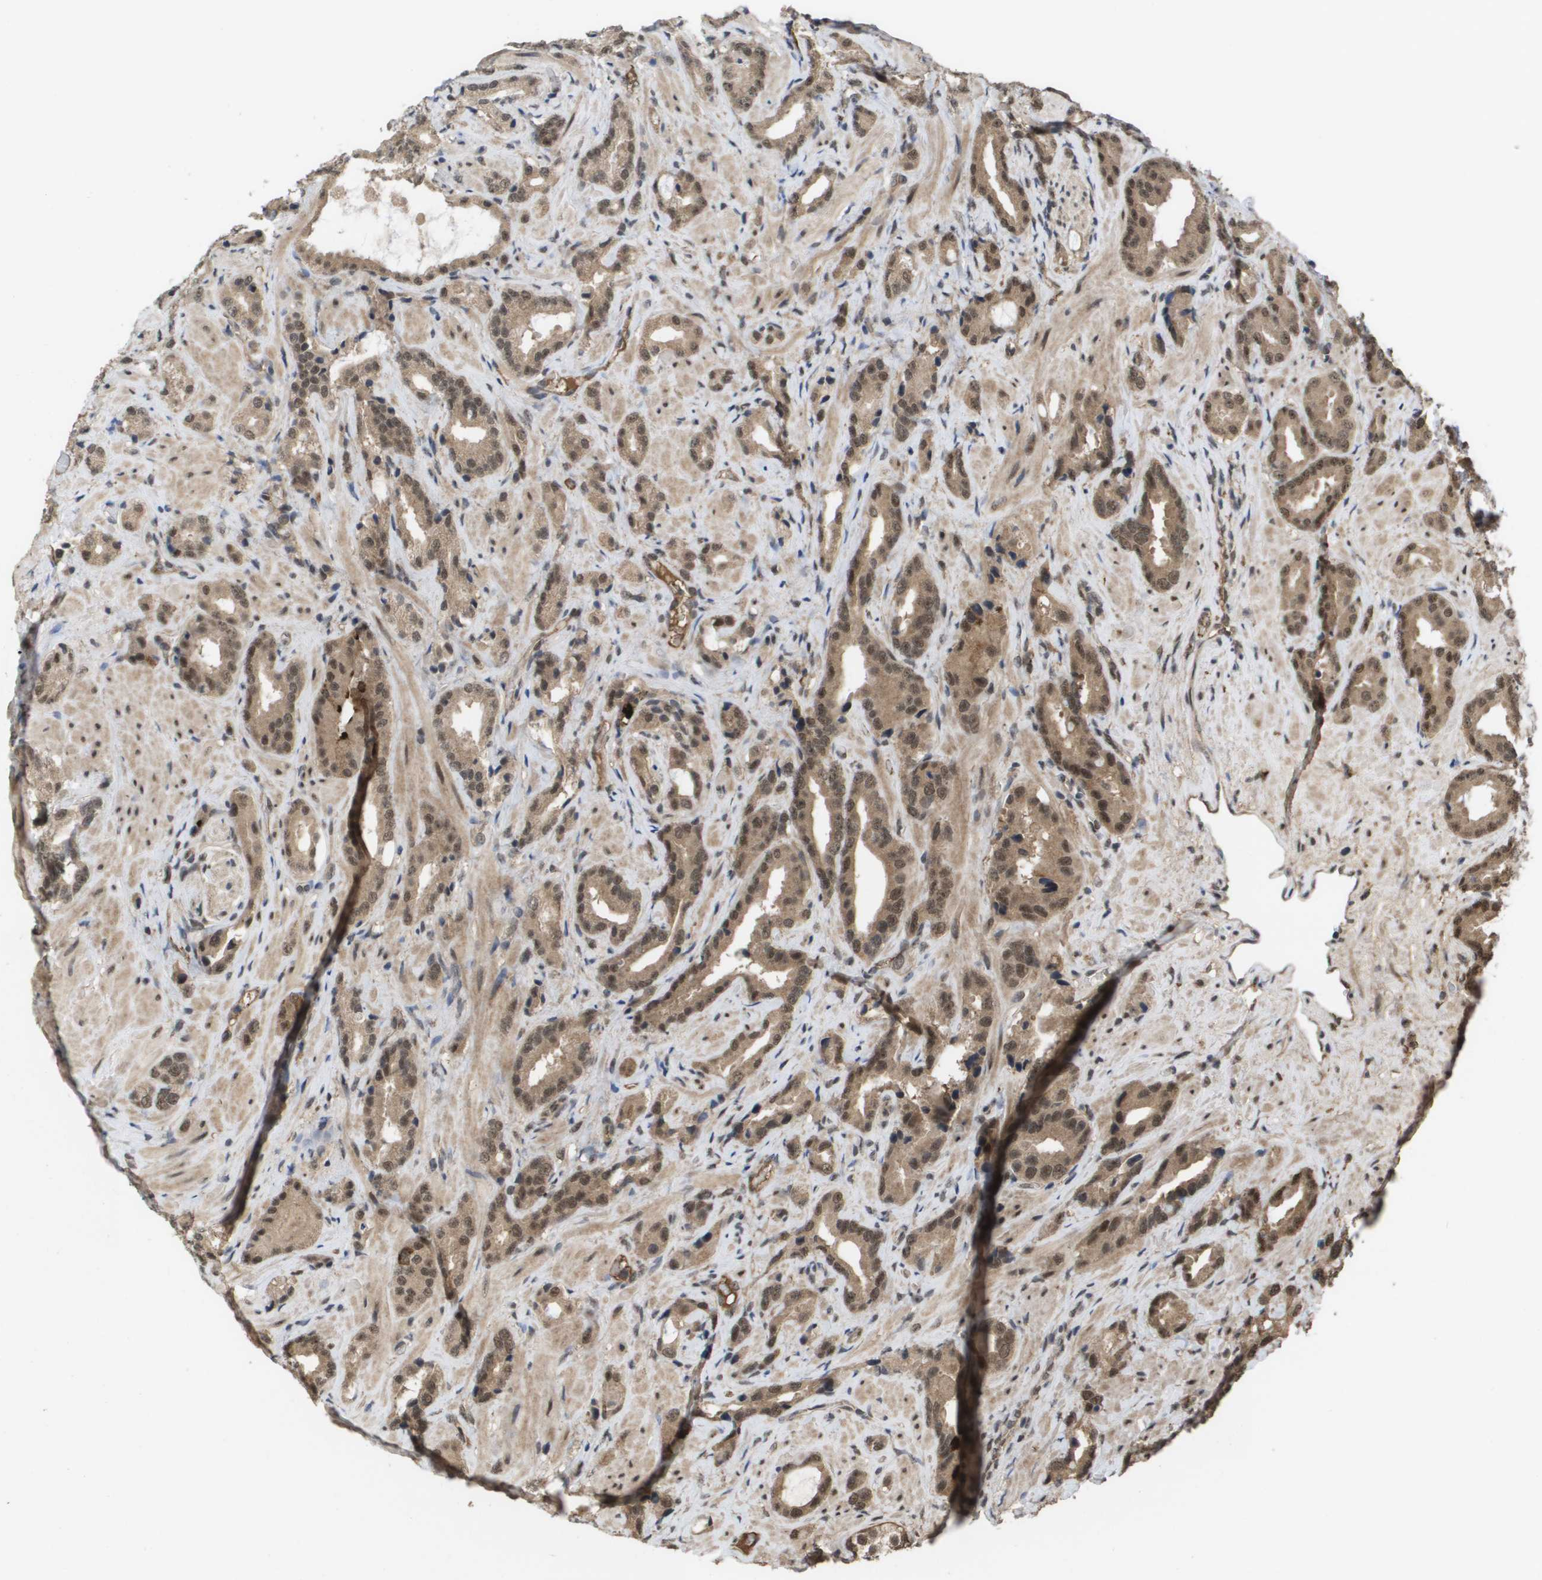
{"staining": {"intensity": "moderate", "quantity": ">75%", "location": "cytoplasmic/membranous,nuclear"}, "tissue": "prostate cancer", "cell_type": "Tumor cells", "image_type": "cancer", "snomed": [{"axis": "morphology", "description": "Adenocarcinoma, High grade"}, {"axis": "topography", "description": "Prostate"}], "caption": "Brown immunohistochemical staining in human prostate adenocarcinoma (high-grade) displays moderate cytoplasmic/membranous and nuclear expression in approximately >75% of tumor cells. Using DAB (brown) and hematoxylin (blue) stains, captured at high magnification using brightfield microscopy.", "gene": "AMBRA1", "patient": {"sex": "male", "age": 64}}